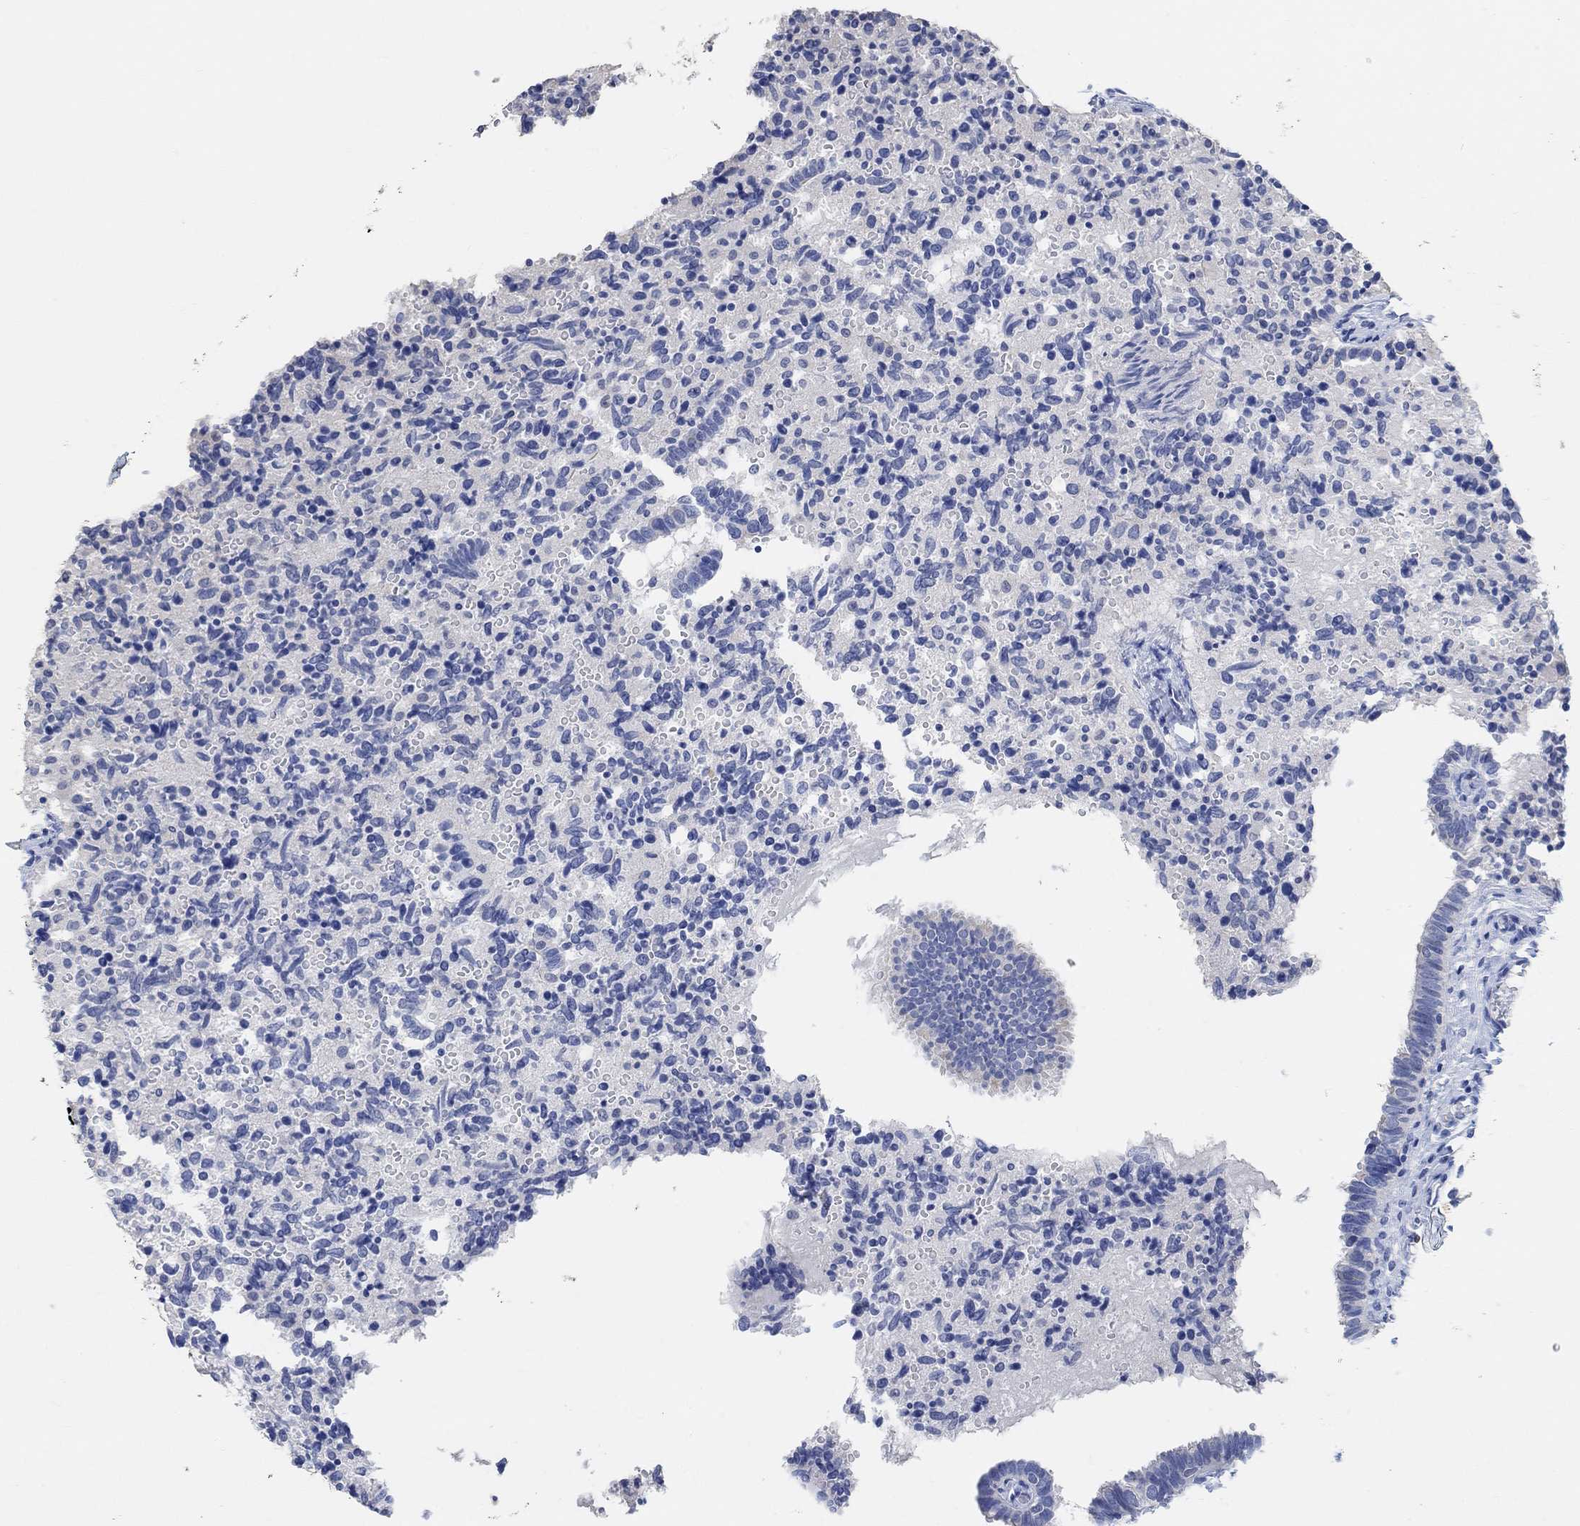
{"staining": {"intensity": "weak", "quantity": "<25%", "location": "cytoplasmic/membranous"}, "tissue": "fallopian tube", "cell_type": "Glandular cells", "image_type": "normal", "snomed": [{"axis": "morphology", "description": "Normal tissue, NOS"}, {"axis": "topography", "description": "Fallopian tube"}], "caption": "The histopathology image demonstrates no significant staining in glandular cells of fallopian tube.", "gene": "NLRP14", "patient": {"sex": "female", "age": 47}}